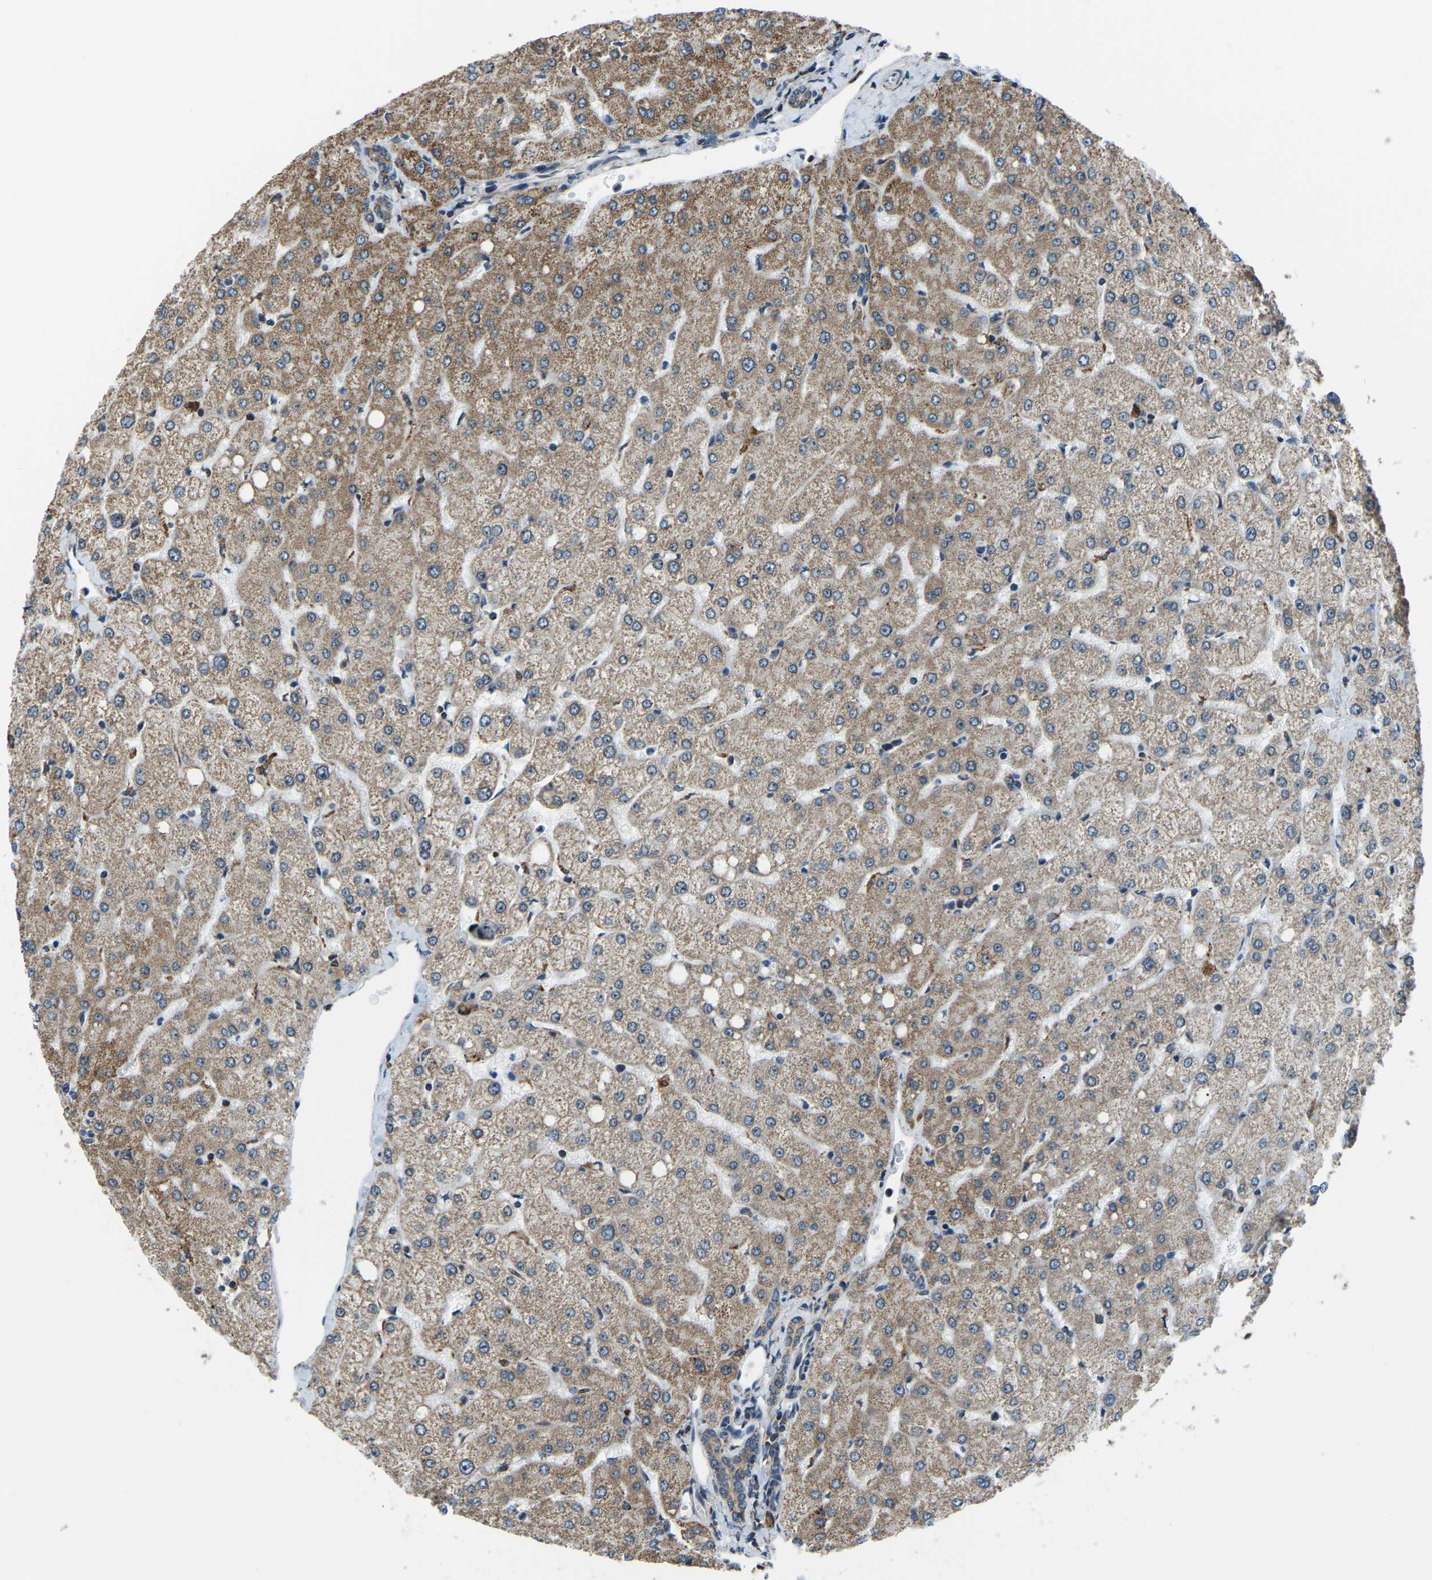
{"staining": {"intensity": "weak", "quantity": ">75%", "location": "cytoplasmic/membranous"}, "tissue": "liver", "cell_type": "Cholangiocytes", "image_type": "normal", "snomed": [{"axis": "morphology", "description": "Normal tissue, NOS"}, {"axis": "topography", "description": "Liver"}], "caption": "Immunohistochemistry (IHC) of unremarkable human liver exhibits low levels of weak cytoplasmic/membranous staining in approximately >75% of cholangiocytes.", "gene": "RBM33", "patient": {"sex": "female", "age": 54}}